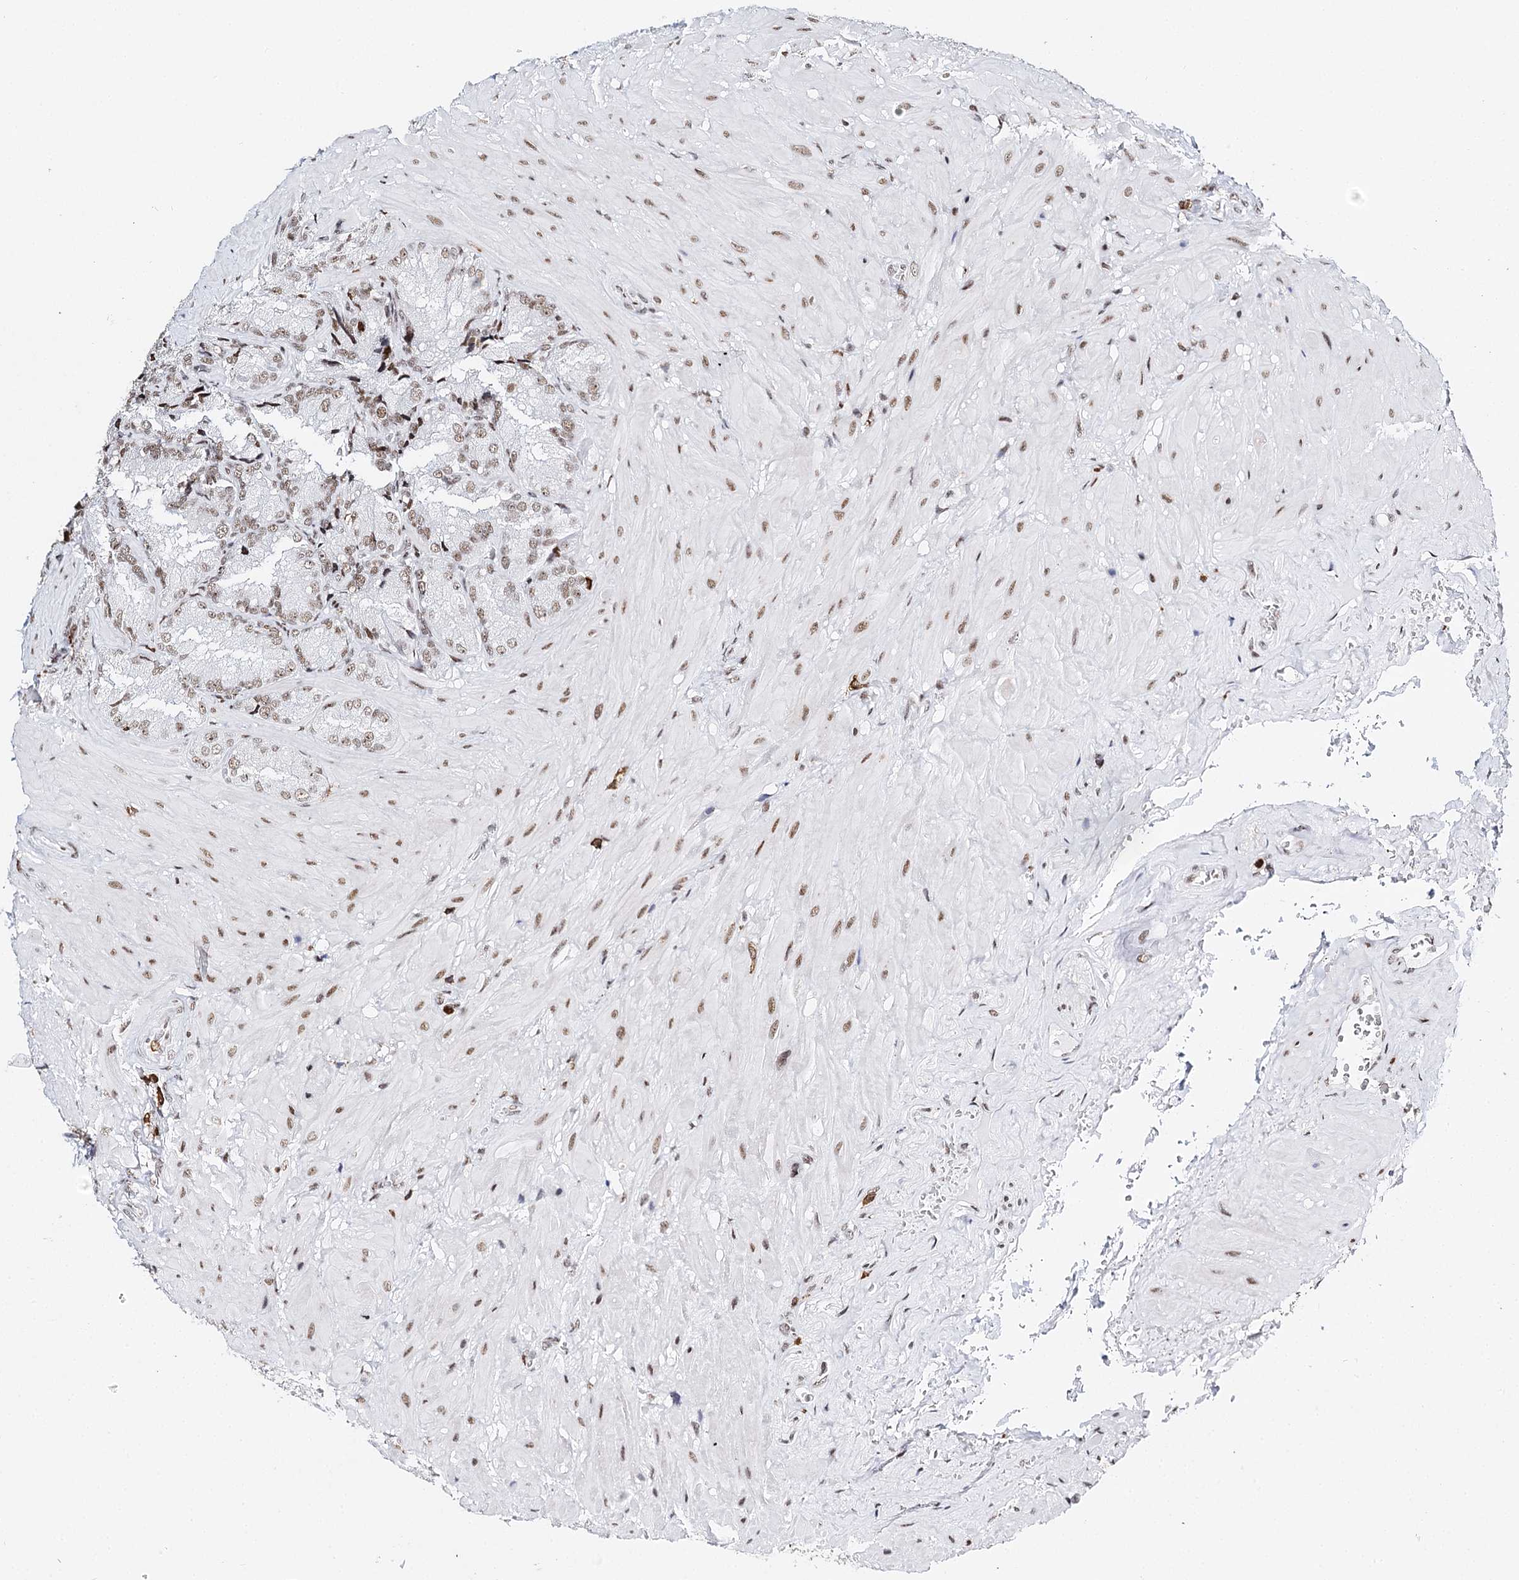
{"staining": {"intensity": "moderate", "quantity": ">75%", "location": "cytoplasmic/membranous,nuclear"}, "tissue": "seminal vesicle", "cell_type": "Glandular cells", "image_type": "normal", "snomed": [{"axis": "morphology", "description": "Normal tissue, NOS"}, {"axis": "topography", "description": "Seminal veicle"}], "caption": "Immunohistochemistry (IHC) (DAB) staining of normal human seminal vesicle exhibits moderate cytoplasmic/membranous,nuclear protein positivity in approximately >75% of glandular cells. Using DAB (brown) and hematoxylin (blue) stains, captured at high magnification using brightfield microscopy.", "gene": "BARD1", "patient": {"sex": "male", "age": 62}}